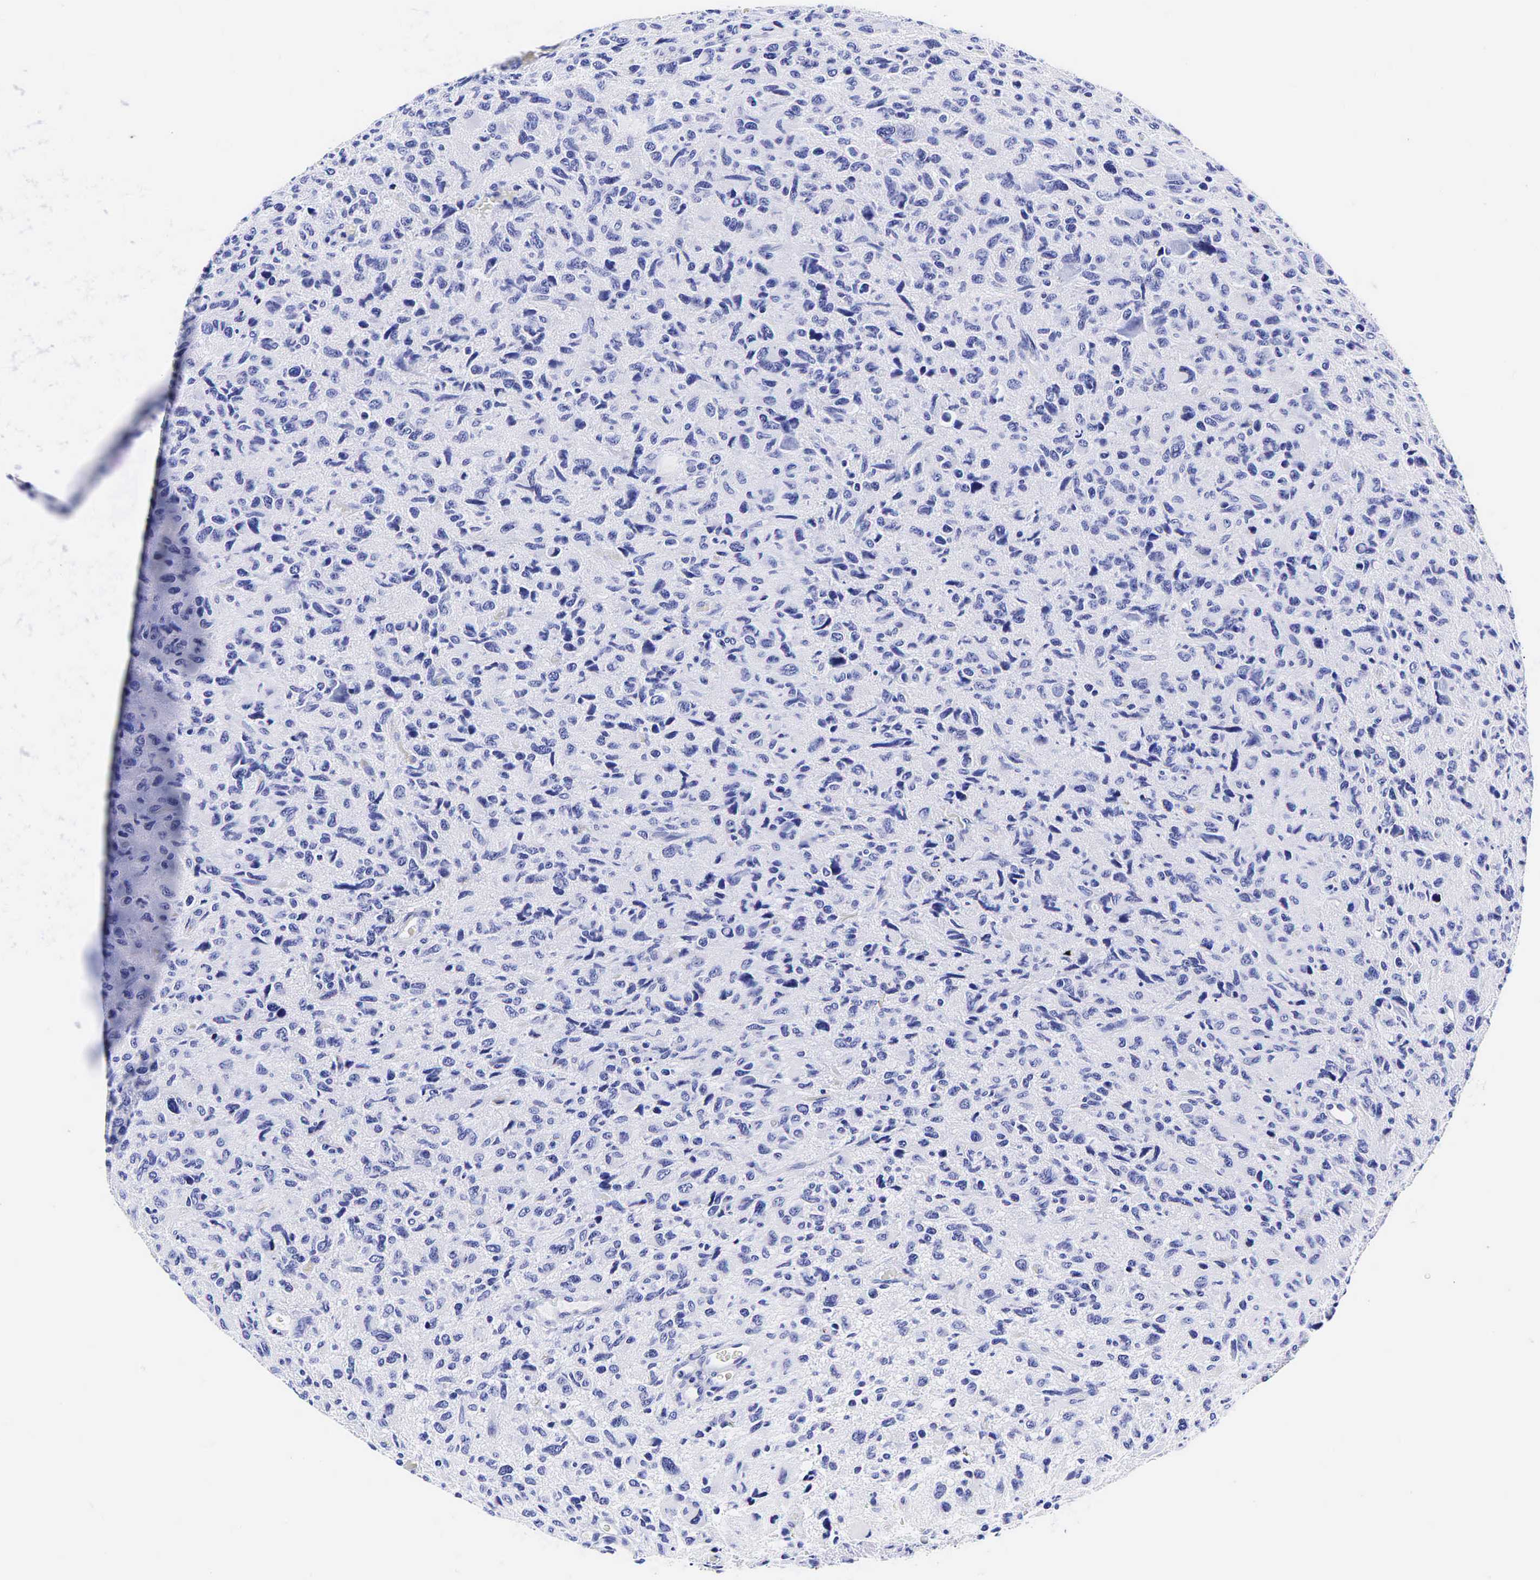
{"staining": {"intensity": "negative", "quantity": "none", "location": "none"}, "tissue": "glioma", "cell_type": "Tumor cells", "image_type": "cancer", "snomed": [{"axis": "morphology", "description": "Glioma, malignant, High grade"}, {"axis": "topography", "description": "Brain"}], "caption": "High power microscopy micrograph of an immunohistochemistry (IHC) image of malignant glioma (high-grade), revealing no significant positivity in tumor cells.", "gene": "GCG", "patient": {"sex": "female", "age": 60}}